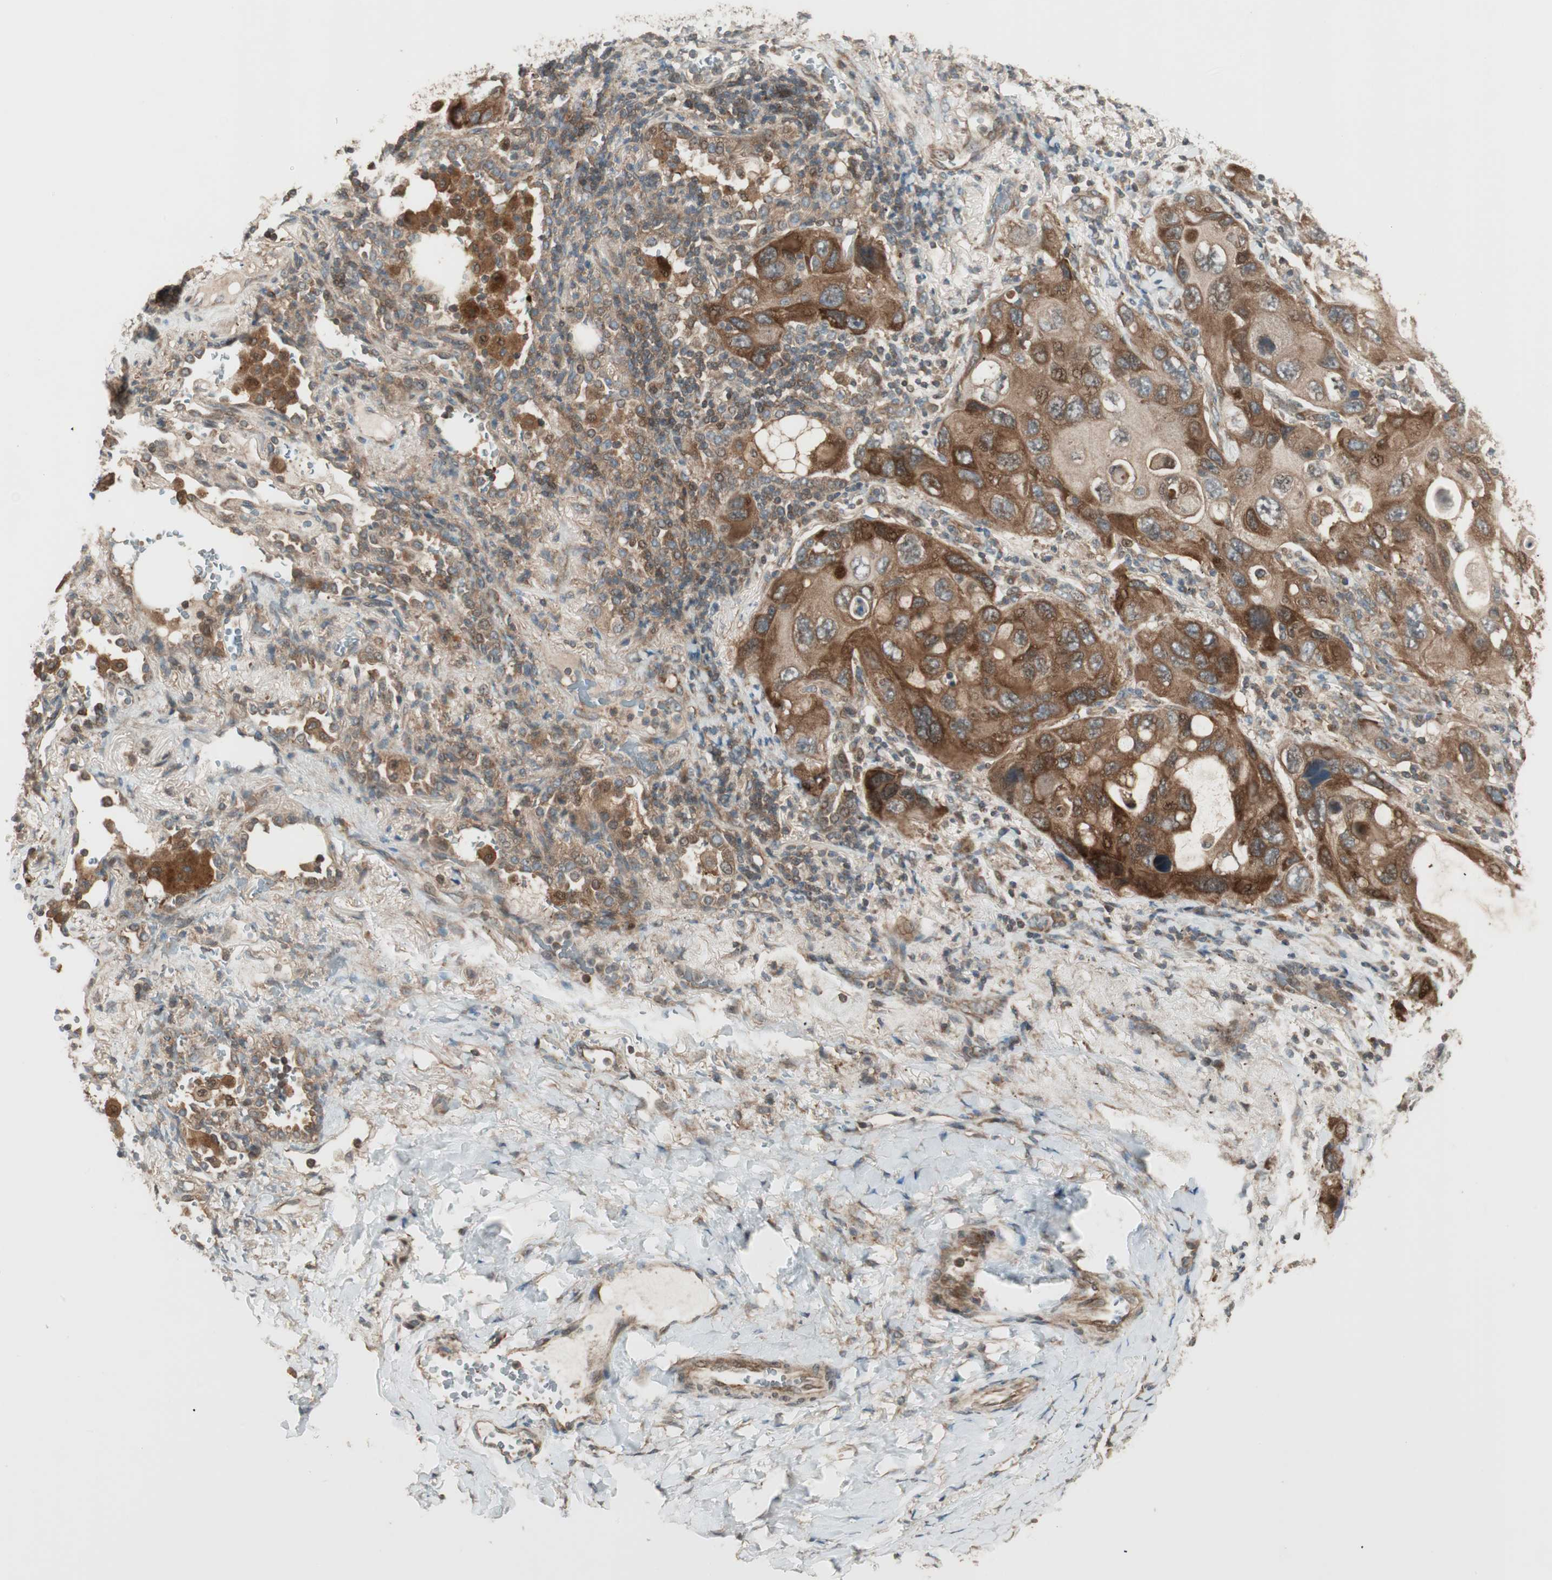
{"staining": {"intensity": "strong", "quantity": ">75%", "location": "cytoplasmic/membranous,nuclear"}, "tissue": "lung cancer", "cell_type": "Tumor cells", "image_type": "cancer", "snomed": [{"axis": "morphology", "description": "Squamous cell carcinoma, NOS"}, {"axis": "topography", "description": "Lung"}], "caption": "Squamous cell carcinoma (lung) stained with a protein marker demonstrates strong staining in tumor cells.", "gene": "CNOT4", "patient": {"sex": "female", "age": 73}}